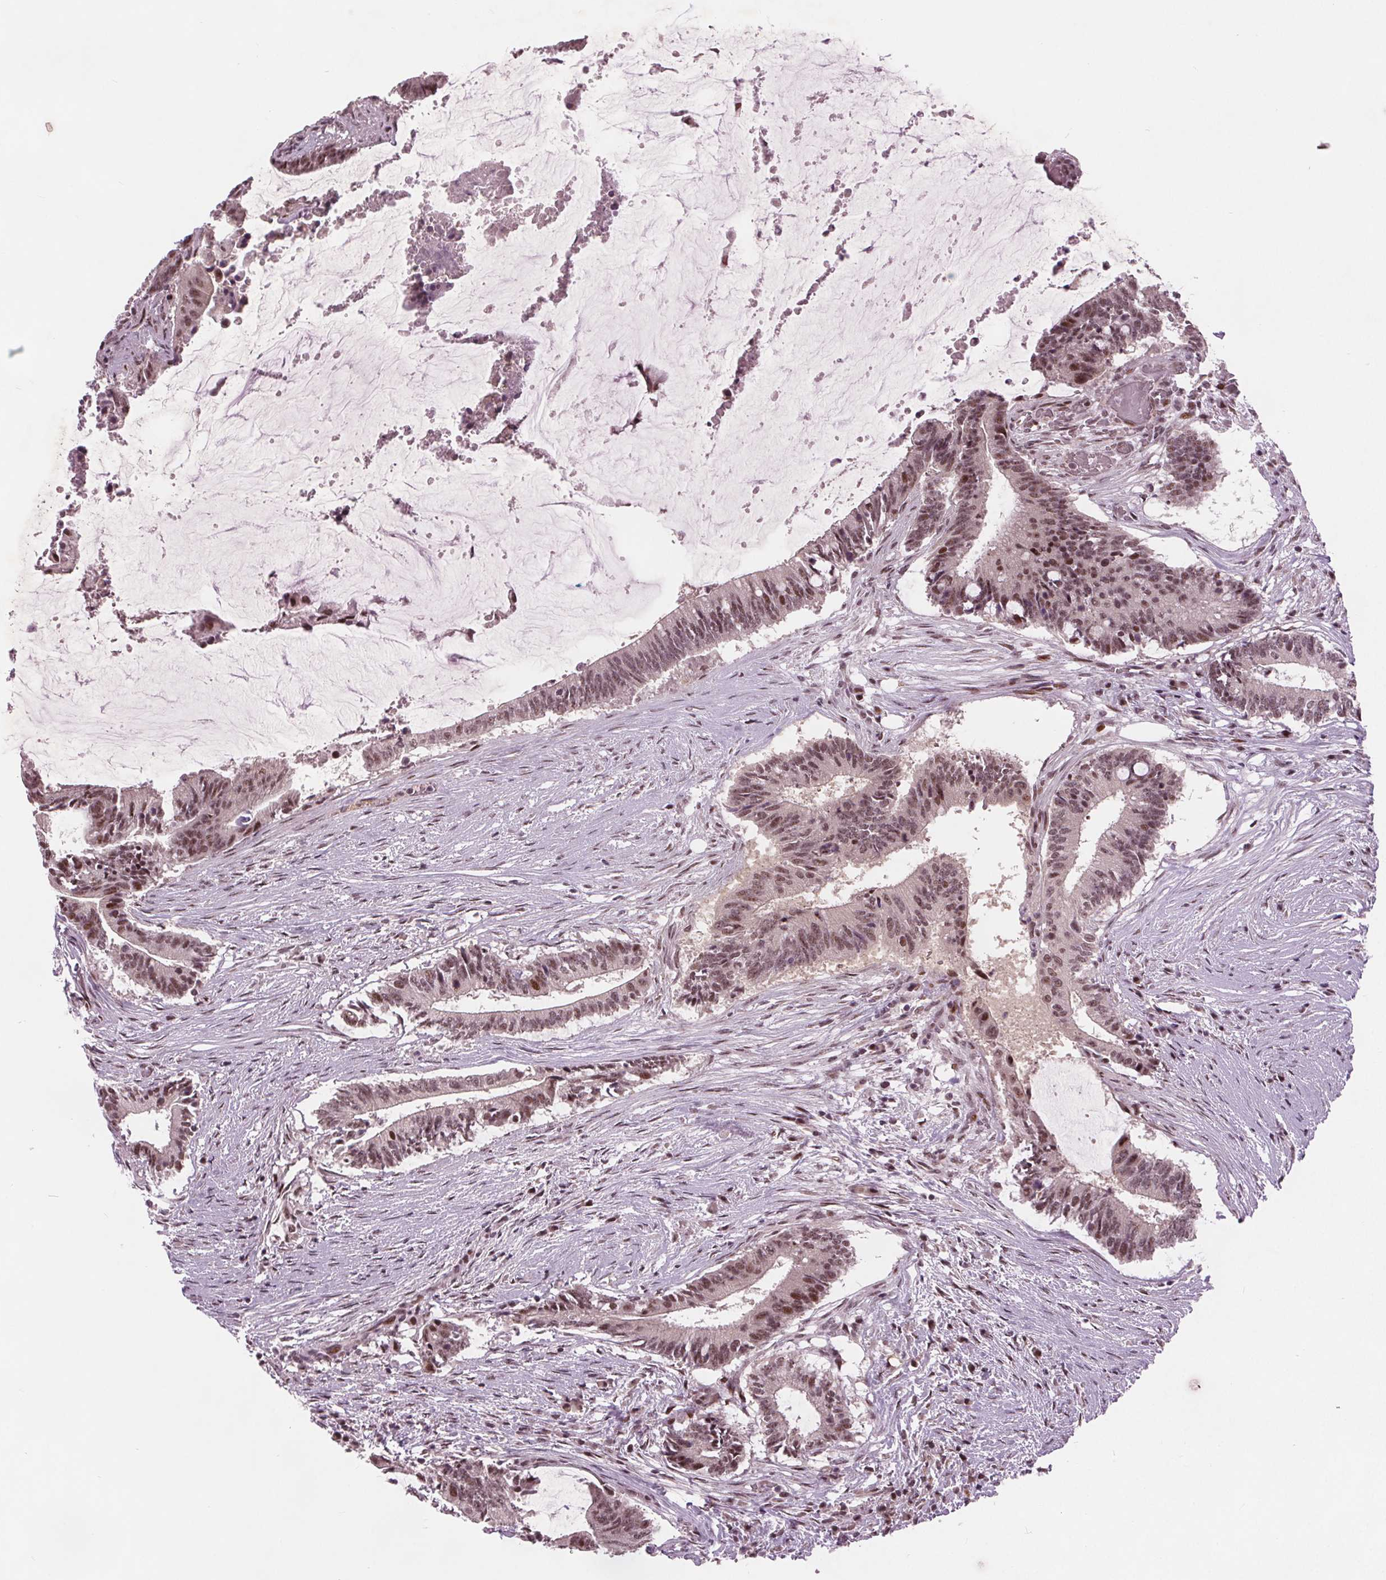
{"staining": {"intensity": "moderate", "quantity": ">75%", "location": "nuclear"}, "tissue": "colorectal cancer", "cell_type": "Tumor cells", "image_type": "cancer", "snomed": [{"axis": "morphology", "description": "Adenocarcinoma, NOS"}, {"axis": "topography", "description": "Colon"}], "caption": "The immunohistochemical stain labels moderate nuclear staining in tumor cells of adenocarcinoma (colorectal) tissue.", "gene": "TTC34", "patient": {"sex": "female", "age": 43}}